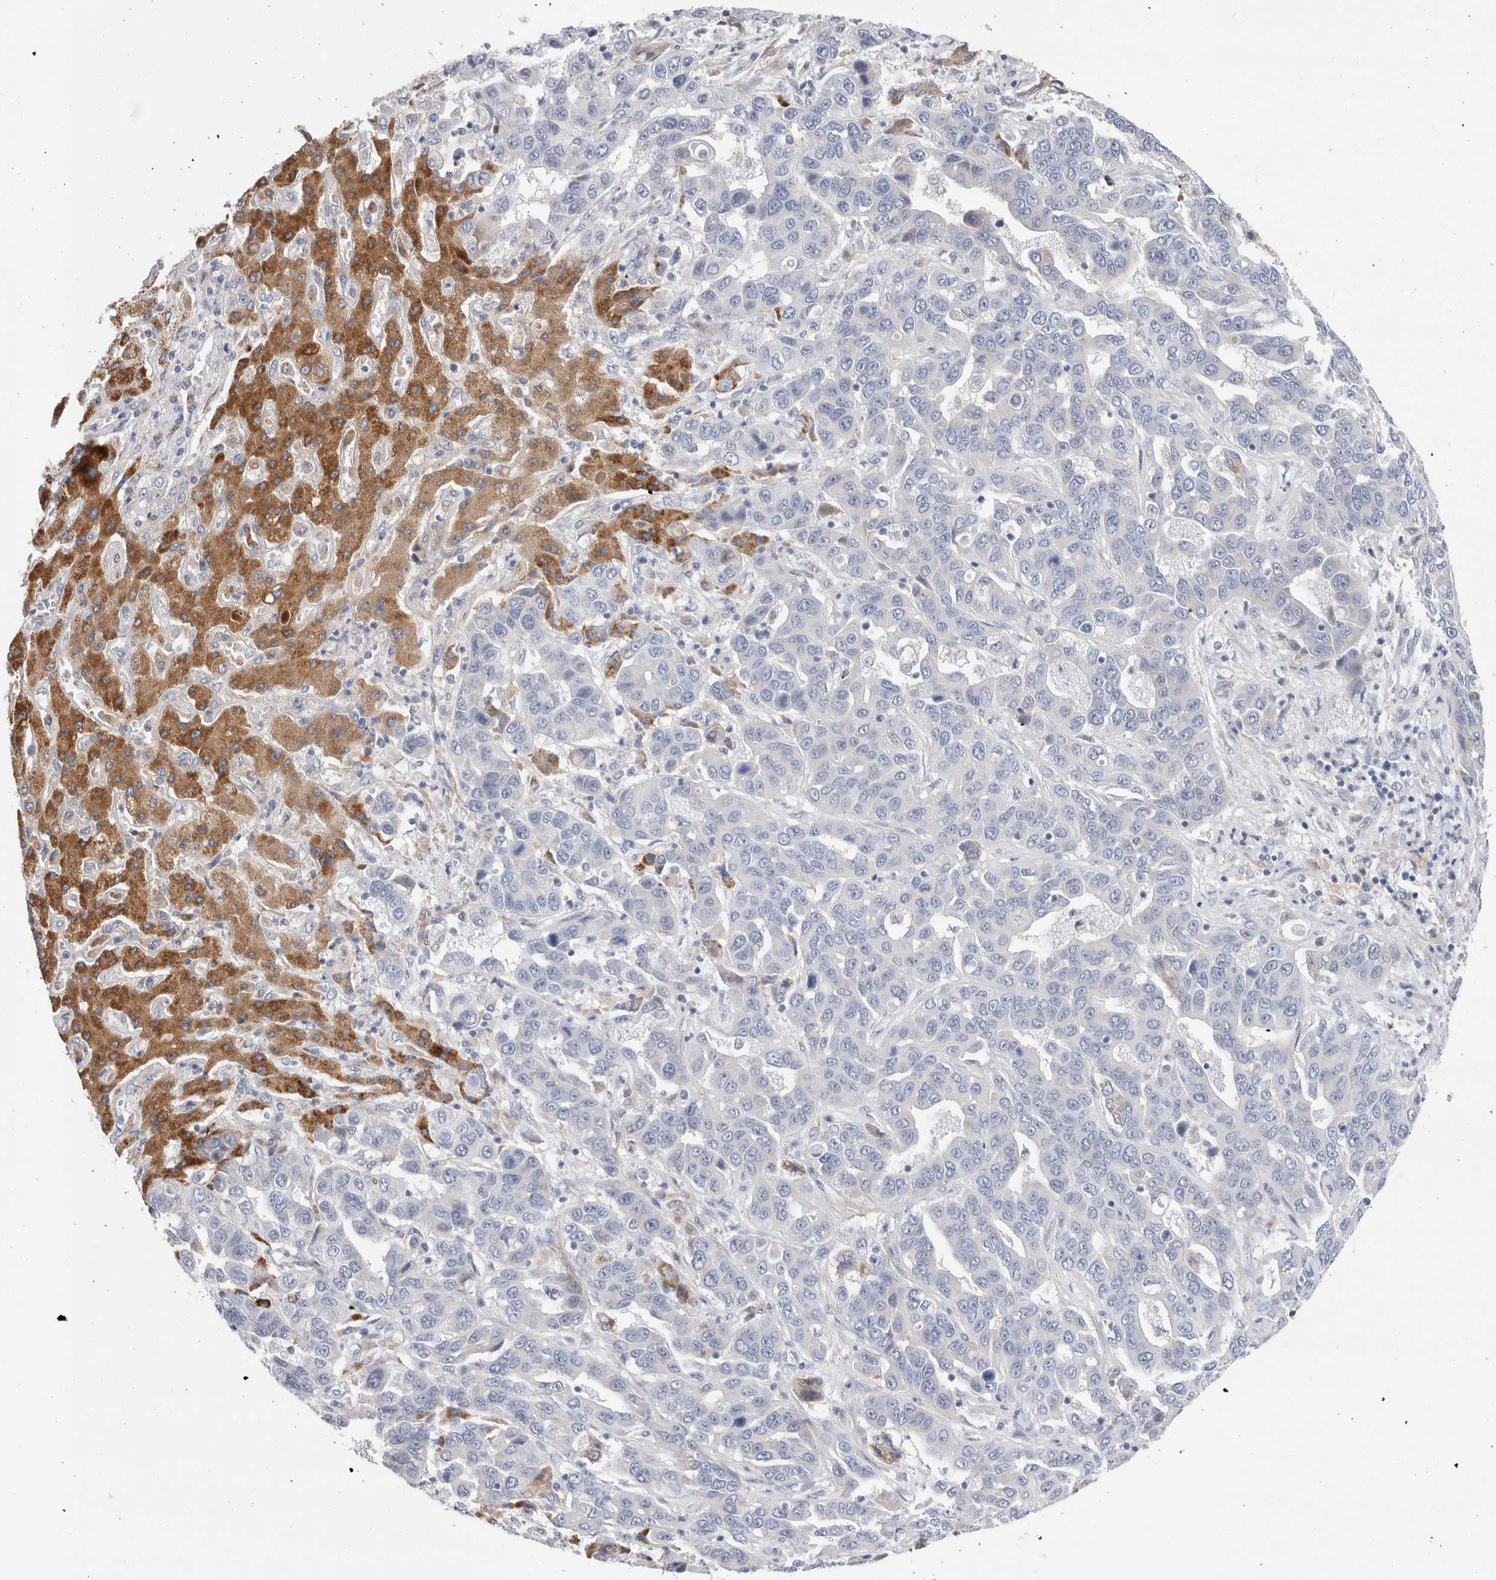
{"staining": {"intensity": "negative", "quantity": "none", "location": "none"}, "tissue": "liver cancer", "cell_type": "Tumor cells", "image_type": "cancer", "snomed": [{"axis": "morphology", "description": "Cholangiocarcinoma"}, {"axis": "topography", "description": "Liver"}], "caption": "This is an IHC photomicrograph of liver cholangiocarcinoma. There is no expression in tumor cells.", "gene": "ECHDC2", "patient": {"sex": "female", "age": 52}}